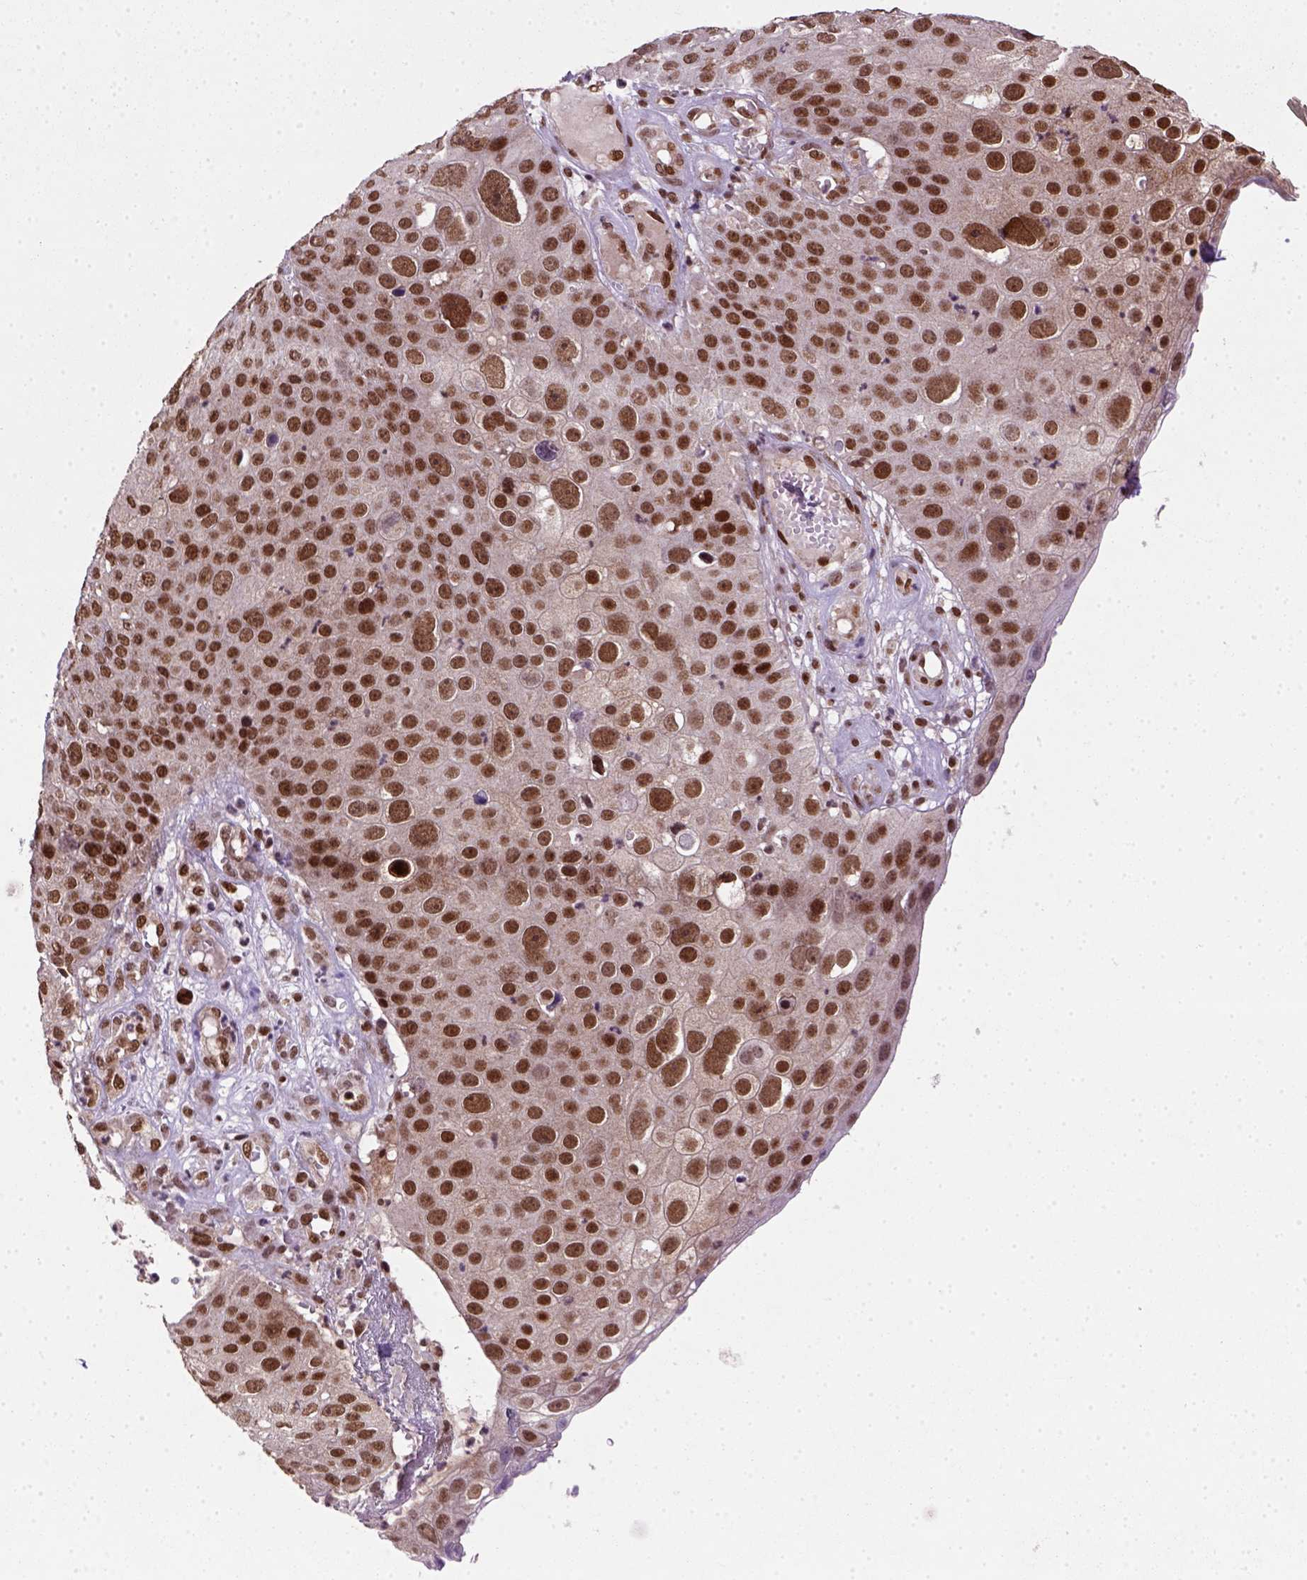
{"staining": {"intensity": "moderate", "quantity": ">75%", "location": "nuclear"}, "tissue": "skin cancer", "cell_type": "Tumor cells", "image_type": "cancer", "snomed": [{"axis": "morphology", "description": "Squamous cell carcinoma, NOS"}, {"axis": "topography", "description": "Skin"}], "caption": "This is an image of immunohistochemistry (IHC) staining of skin cancer, which shows moderate positivity in the nuclear of tumor cells.", "gene": "MGMT", "patient": {"sex": "male", "age": 71}}